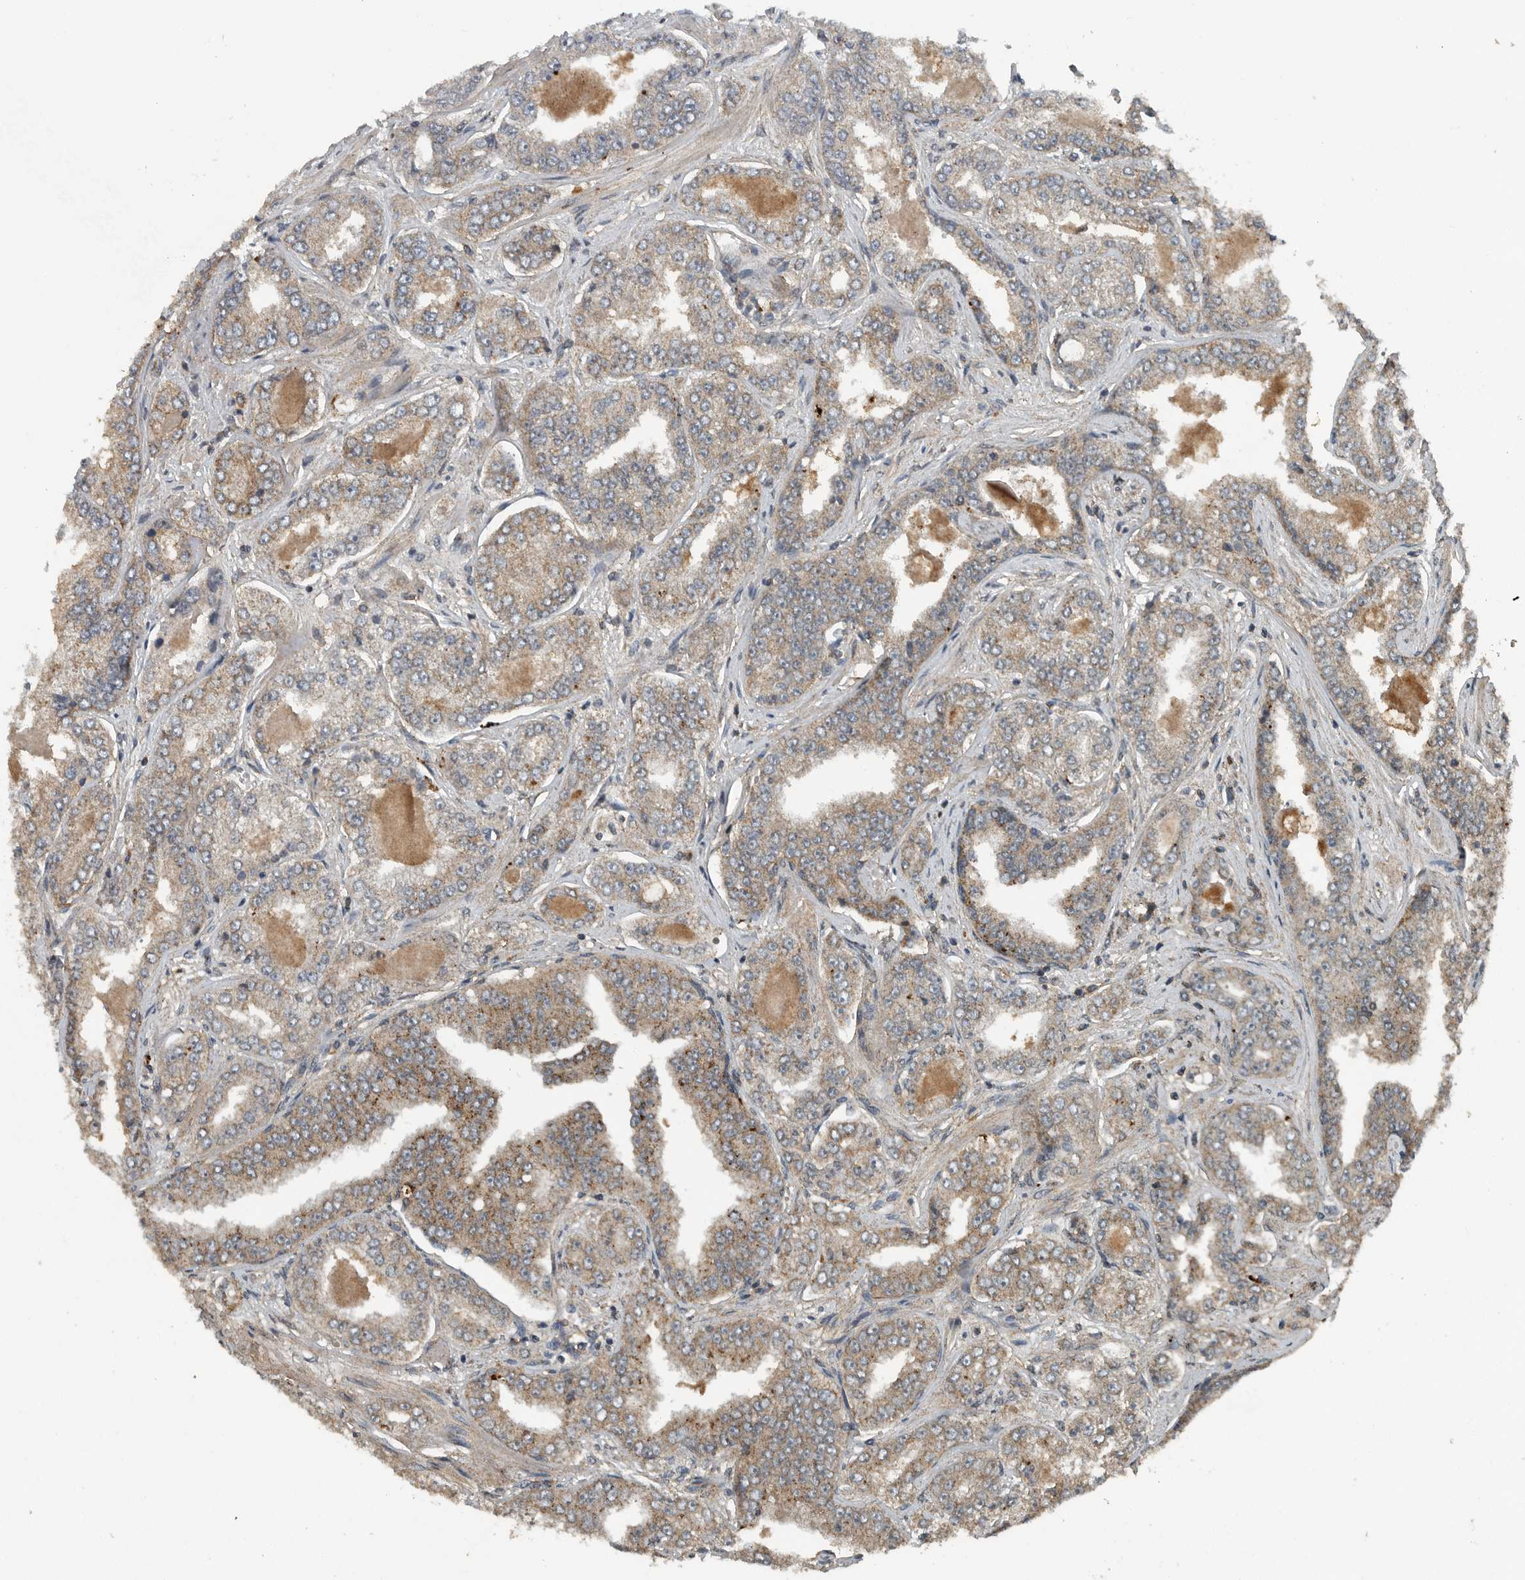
{"staining": {"intensity": "weak", "quantity": "25%-75%", "location": "cytoplasmic/membranous"}, "tissue": "prostate cancer", "cell_type": "Tumor cells", "image_type": "cancer", "snomed": [{"axis": "morphology", "description": "Adenocarcinoma, High grade"}, {"axis": "topography", "description": "Prostate"}], "caption": "Tumor cells demonstrate low levels of weak cytoplasmic/membranous positivity in about 25%-75% of cells in human adenocarcinoma (high-grade) (prostate). Nuclei are stained in blue.", "gene": "IL6ST", "patient": {"sex": "male", "age": 71}}